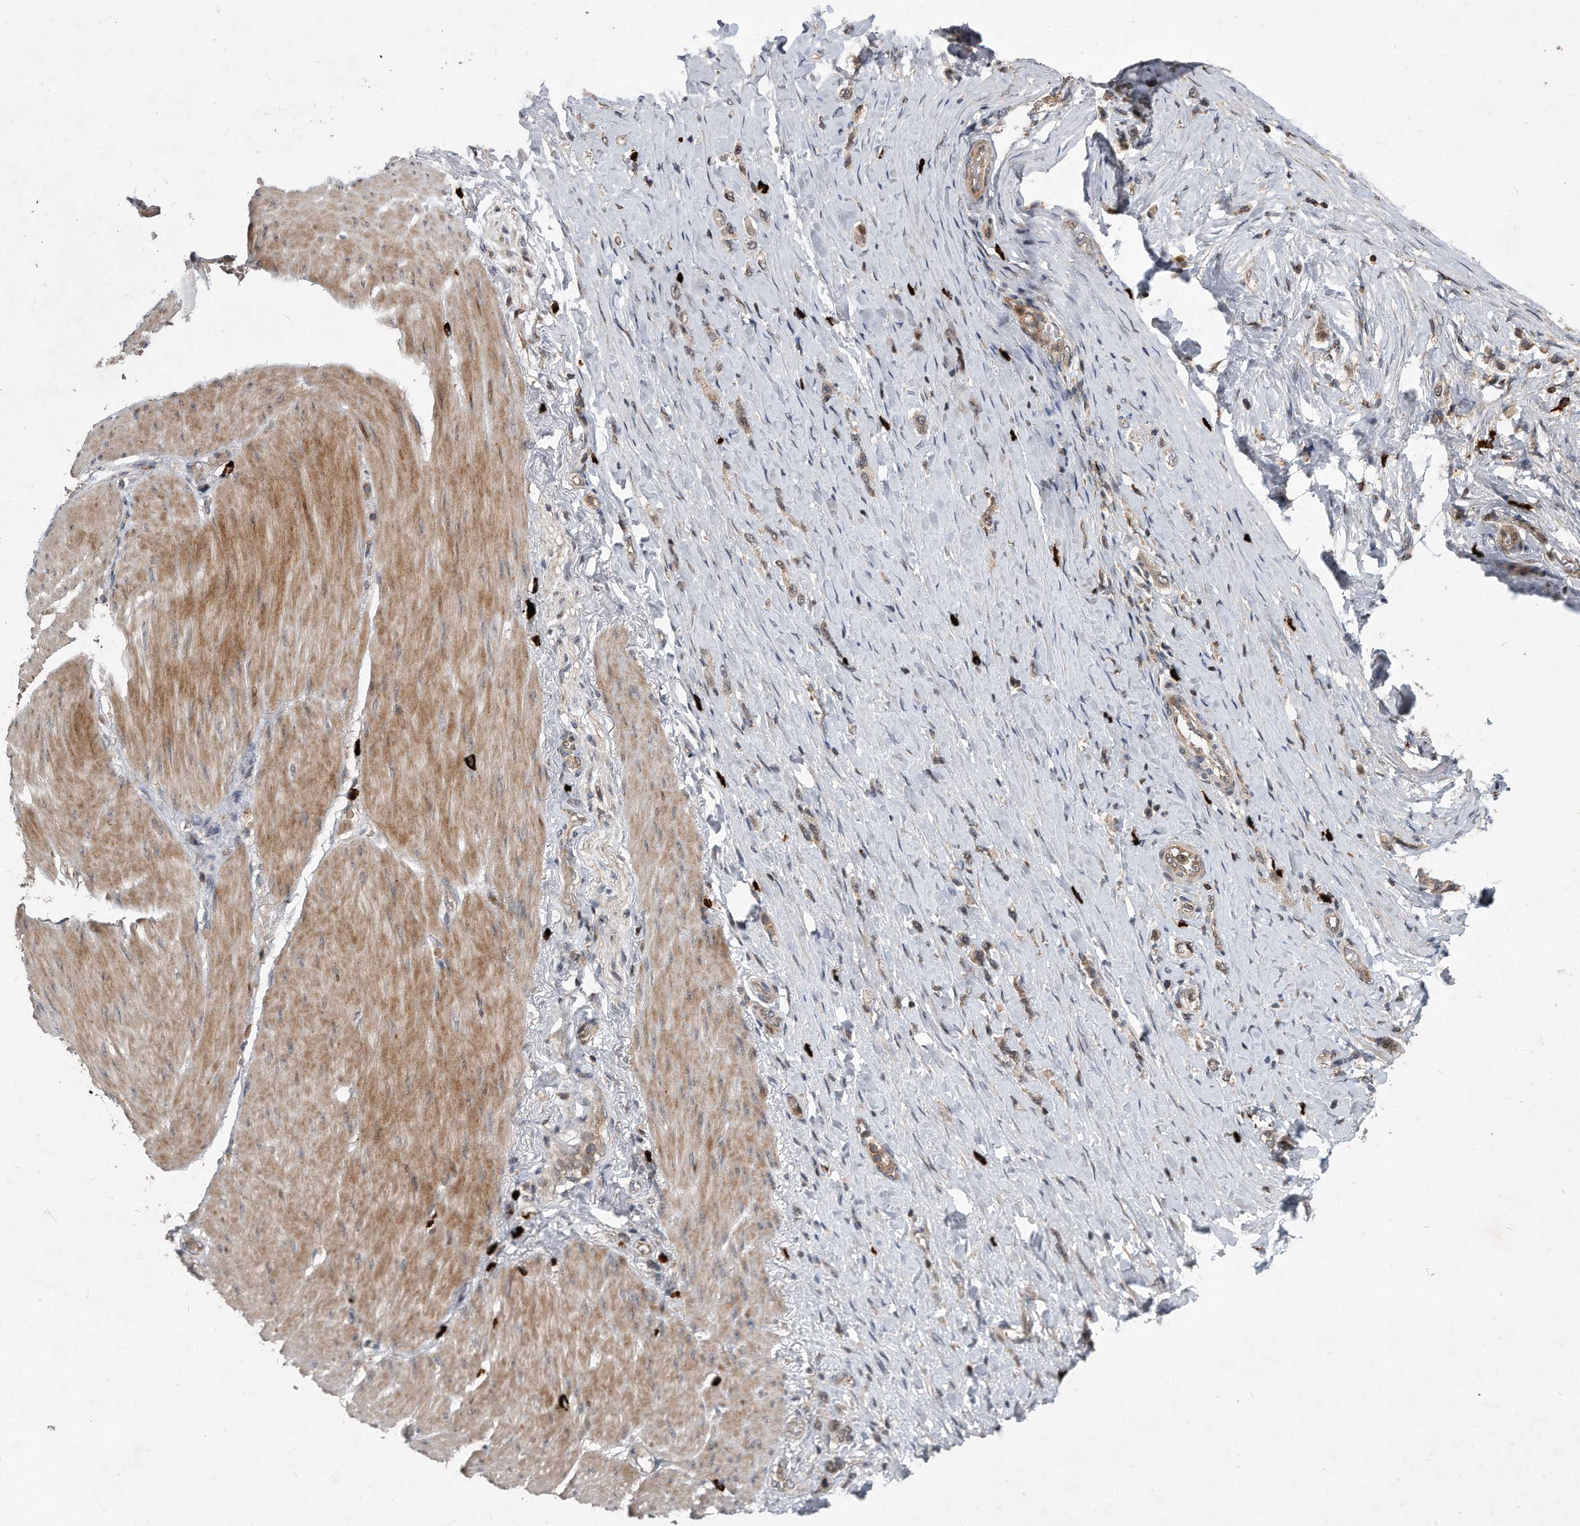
{"staining": {"intensity": "weak", "quantity": "25%-75%", "location": "cytoplasmic/membranous,nuclear"}, "tissue": "stomach cancer", "cell_type": "Tumor cells", "image_type": "cancer", "snomed": [{"axis": "morphology", "description": "Adenocarcinoma, NOS"}, {"axis": "topography", "description": "Stomach"}], "caption": "Immunohistochemistry of stomach cancer exhibits low levels of weak cytoplasmic/membranous and nuclear expression in approximately 25%-75% of tumor cells.", "gene": "PGBD2", "patient": {"sex": "female", "age": 65}}